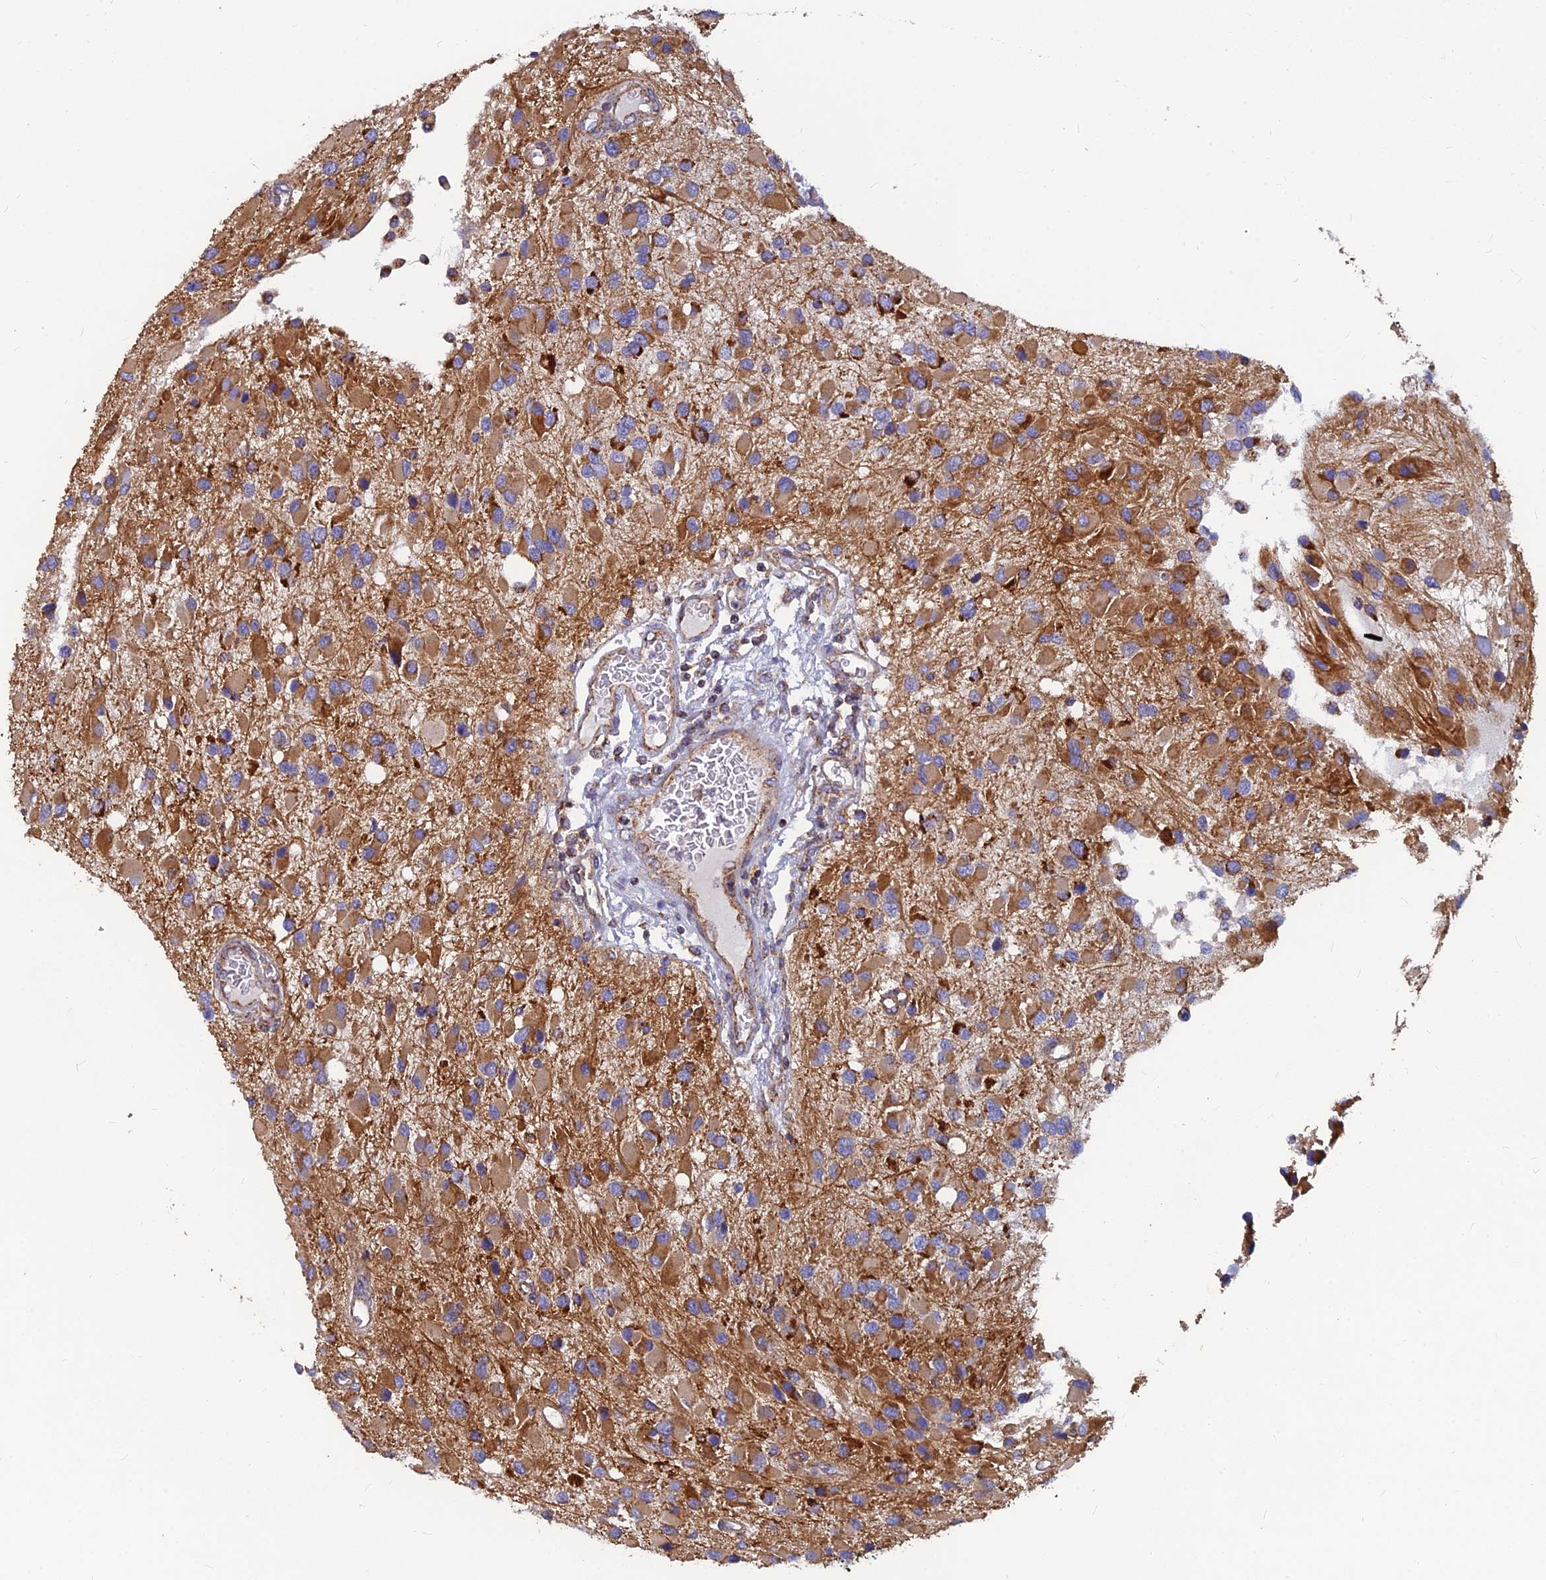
{"staining": {"intensity": "moderate", "quantity": ">75%", "location": "cytoplasmic/membranous"}, "tissue": "glioma", "cell_type": "Tumor cells", "image_type": "cancer", "snomed": [{"axis": "morphology", "description": "Glioma, malignant, High grade"}, {"axis": "topography", "description": "Brain"}], "caption": "Malignant glioma (high-grade) stained with DAB (3,3'-diaminobenzidine) immunohistochemistry reveals medium levels of moderate cytoplasmic/membranous expression in approximately >75% of tumor cells.", "gene": "MRPS9", "patient": {"sex": "male", "age": 53}}